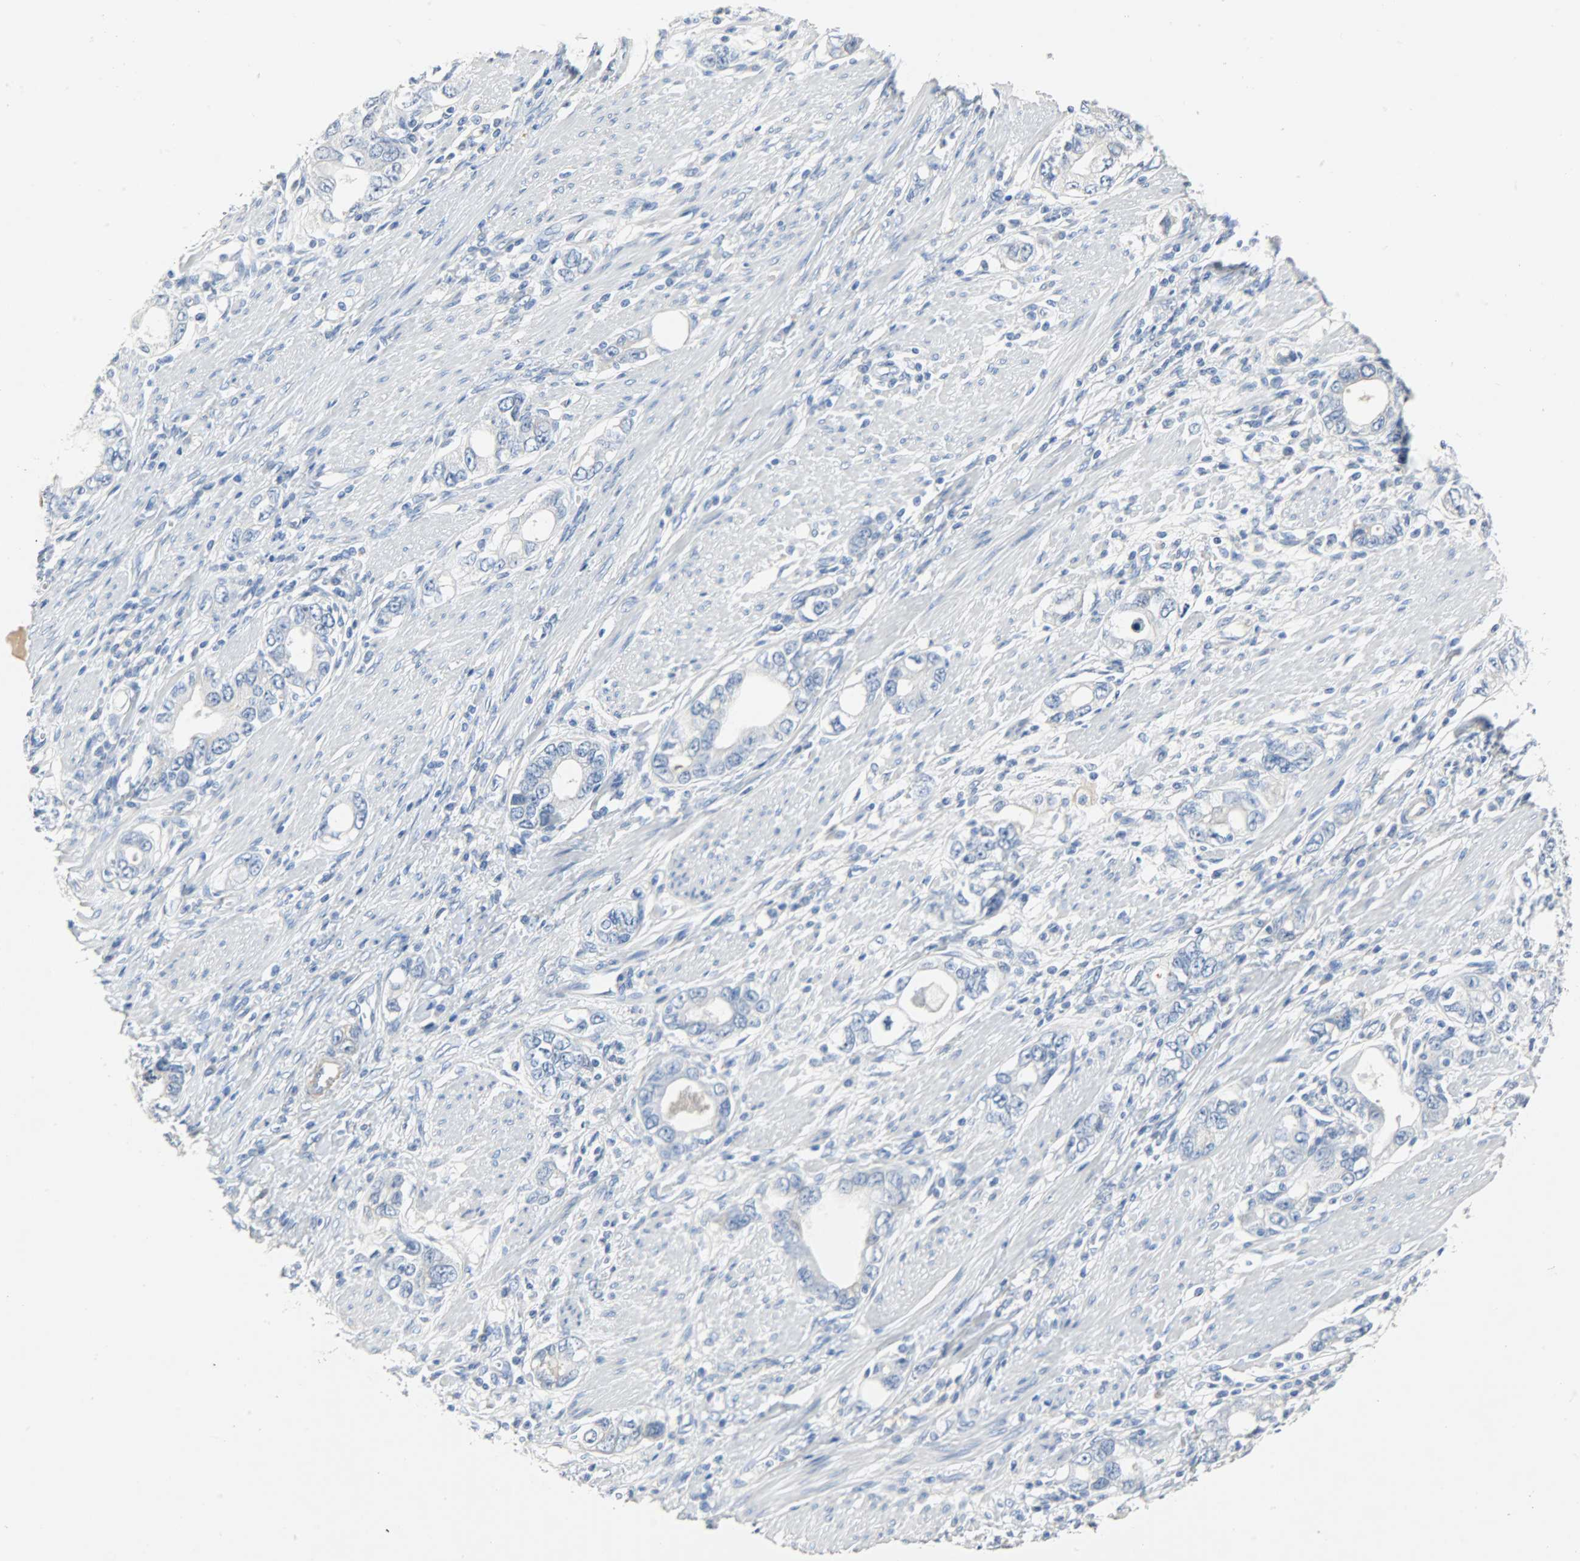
{"staining": {"intensity": "negative", "quantity": "none", "location": "none"}, "tissue": "stomach cancer", "cell_type": "Tumor cells", "image_type": "cancer", "snomed": [{"axis": "morphology", "description": "Adenocarcinoma, NOS"}, {"axis": "topography", "description": "Stomach, lower"}], "caption": "Tumor cells show no significant protein staining in stomach cancer. Brightfield microscopy of immunohistochemistry (IHC) stained with DAB (3,3'-diaminobenzidine) (brown) and hematoxylin (blue), captured at high magnification.", "gene": "CRP", "patient": {"sex": "female", "age": 93}}